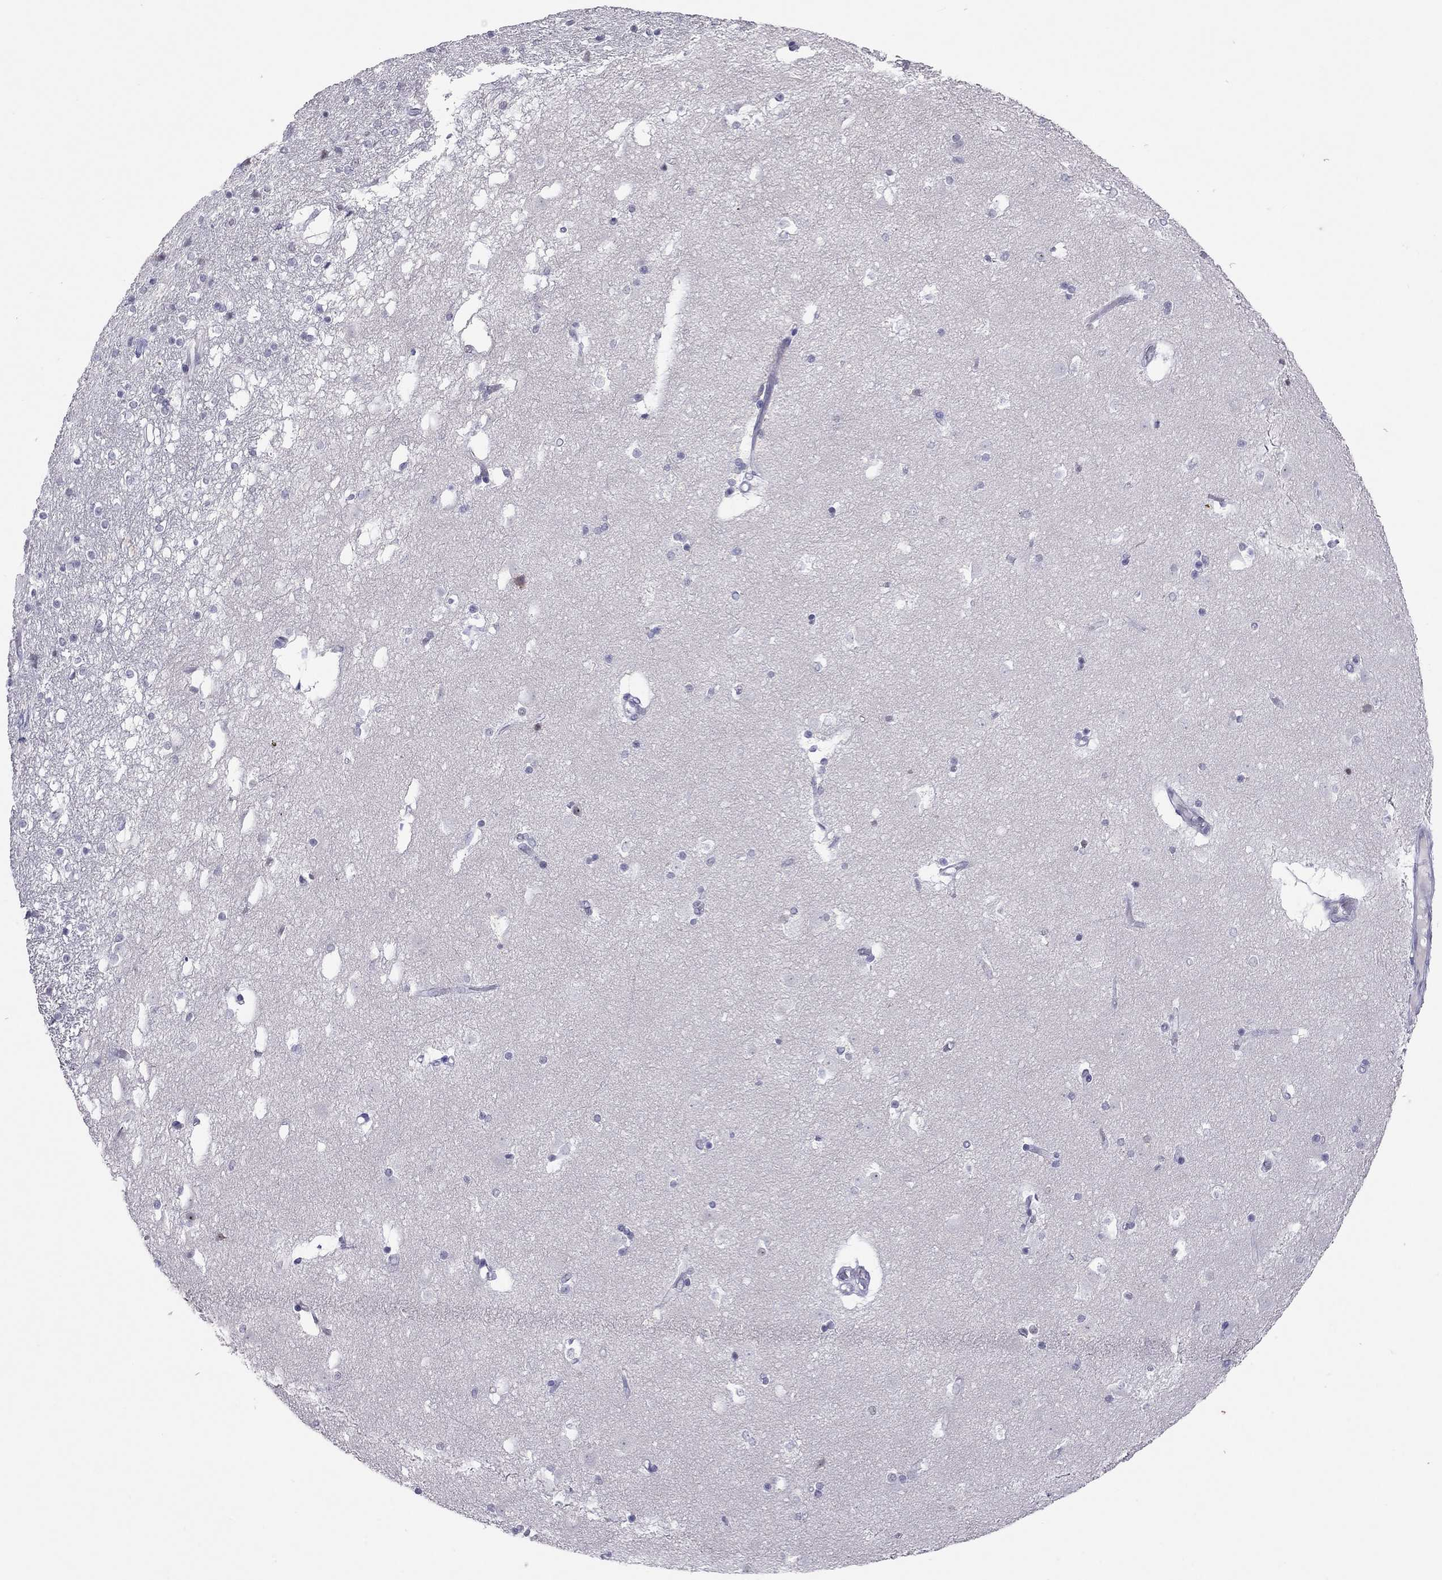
{"staining": {"intensity": "negative", "quantity": "none", "location": "none"}, "tissue": "caudate", "cell_type": "Glial cells", "image_type": "normal", "snomed": [{"axis": "morphology", "description": "Normal tissue, NOS"}, {"axis": "topography", "description": "Lateral ventricle wall"}], "caption": "Image shows no protein staining in glial cells of benign caudate. (Stains: DAB (3,3'-diaminobenzidine) IHC with hematoxylin counter stain, Microscopy: brightfield microscopy at high magnification).", "gene": "JHY", "patient": {"sex": "male", "age": 51}}